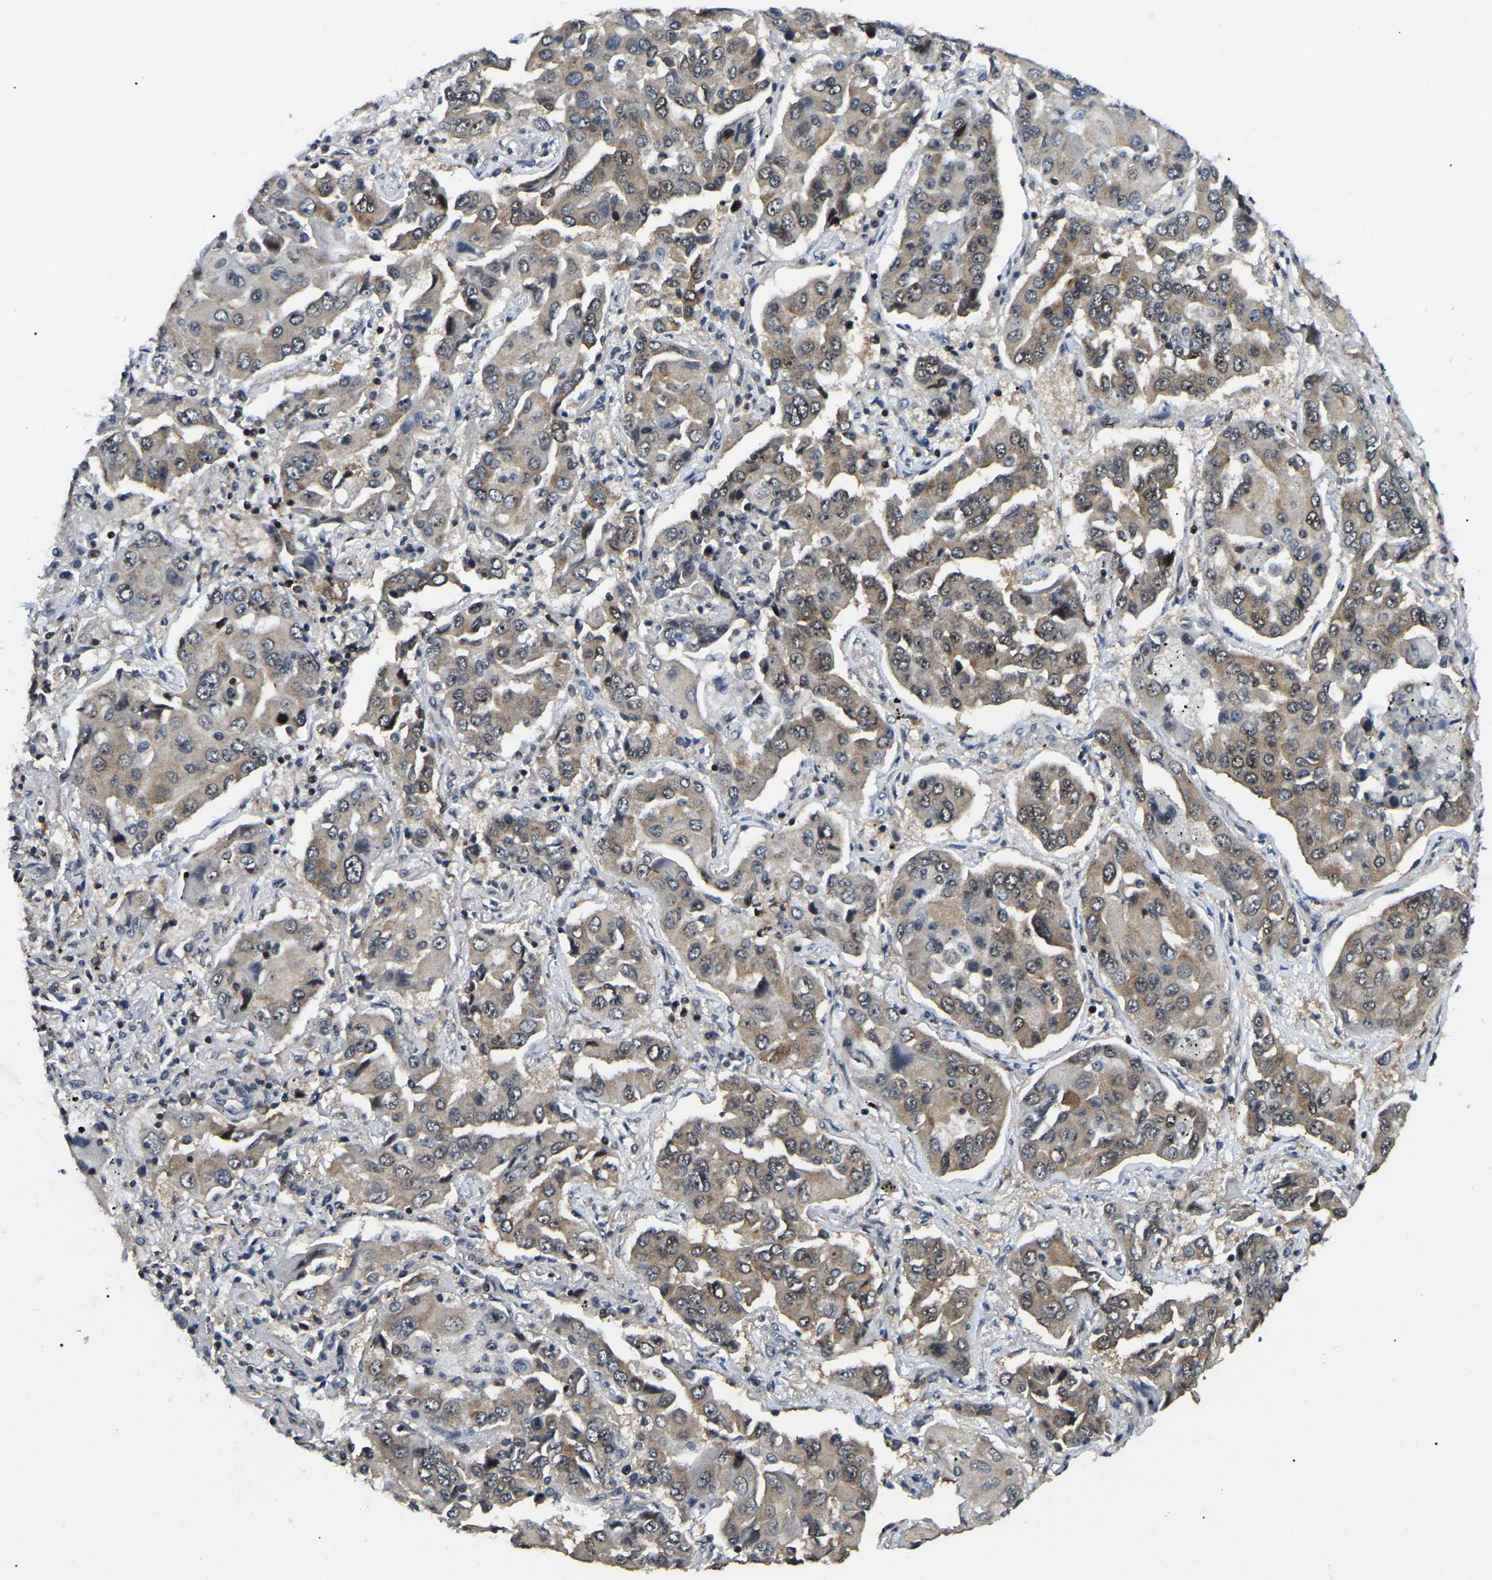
{"staining": {"intensity": "moderate", "quantity": ">75%", "location": "cytoplasmic/membranous"}, "tissue": "lung cancer", "cell_type": "Tumor cells", "image_type": "cancer", "snomed": [{"axis": "morphology", "description": "Adenocarcinoma, NOS"}, {"axis": "topography", "description": "Lung"}], "caption": "The photomicrograph shows immunohistochemical staining of lung cancer (adenocarcinoma). There is moderate cytoplasmic/membranous expression is identified in about >75% of tumor cells.", "gene": "RBM28", "patient": {"sex": "female", "age": 65}}